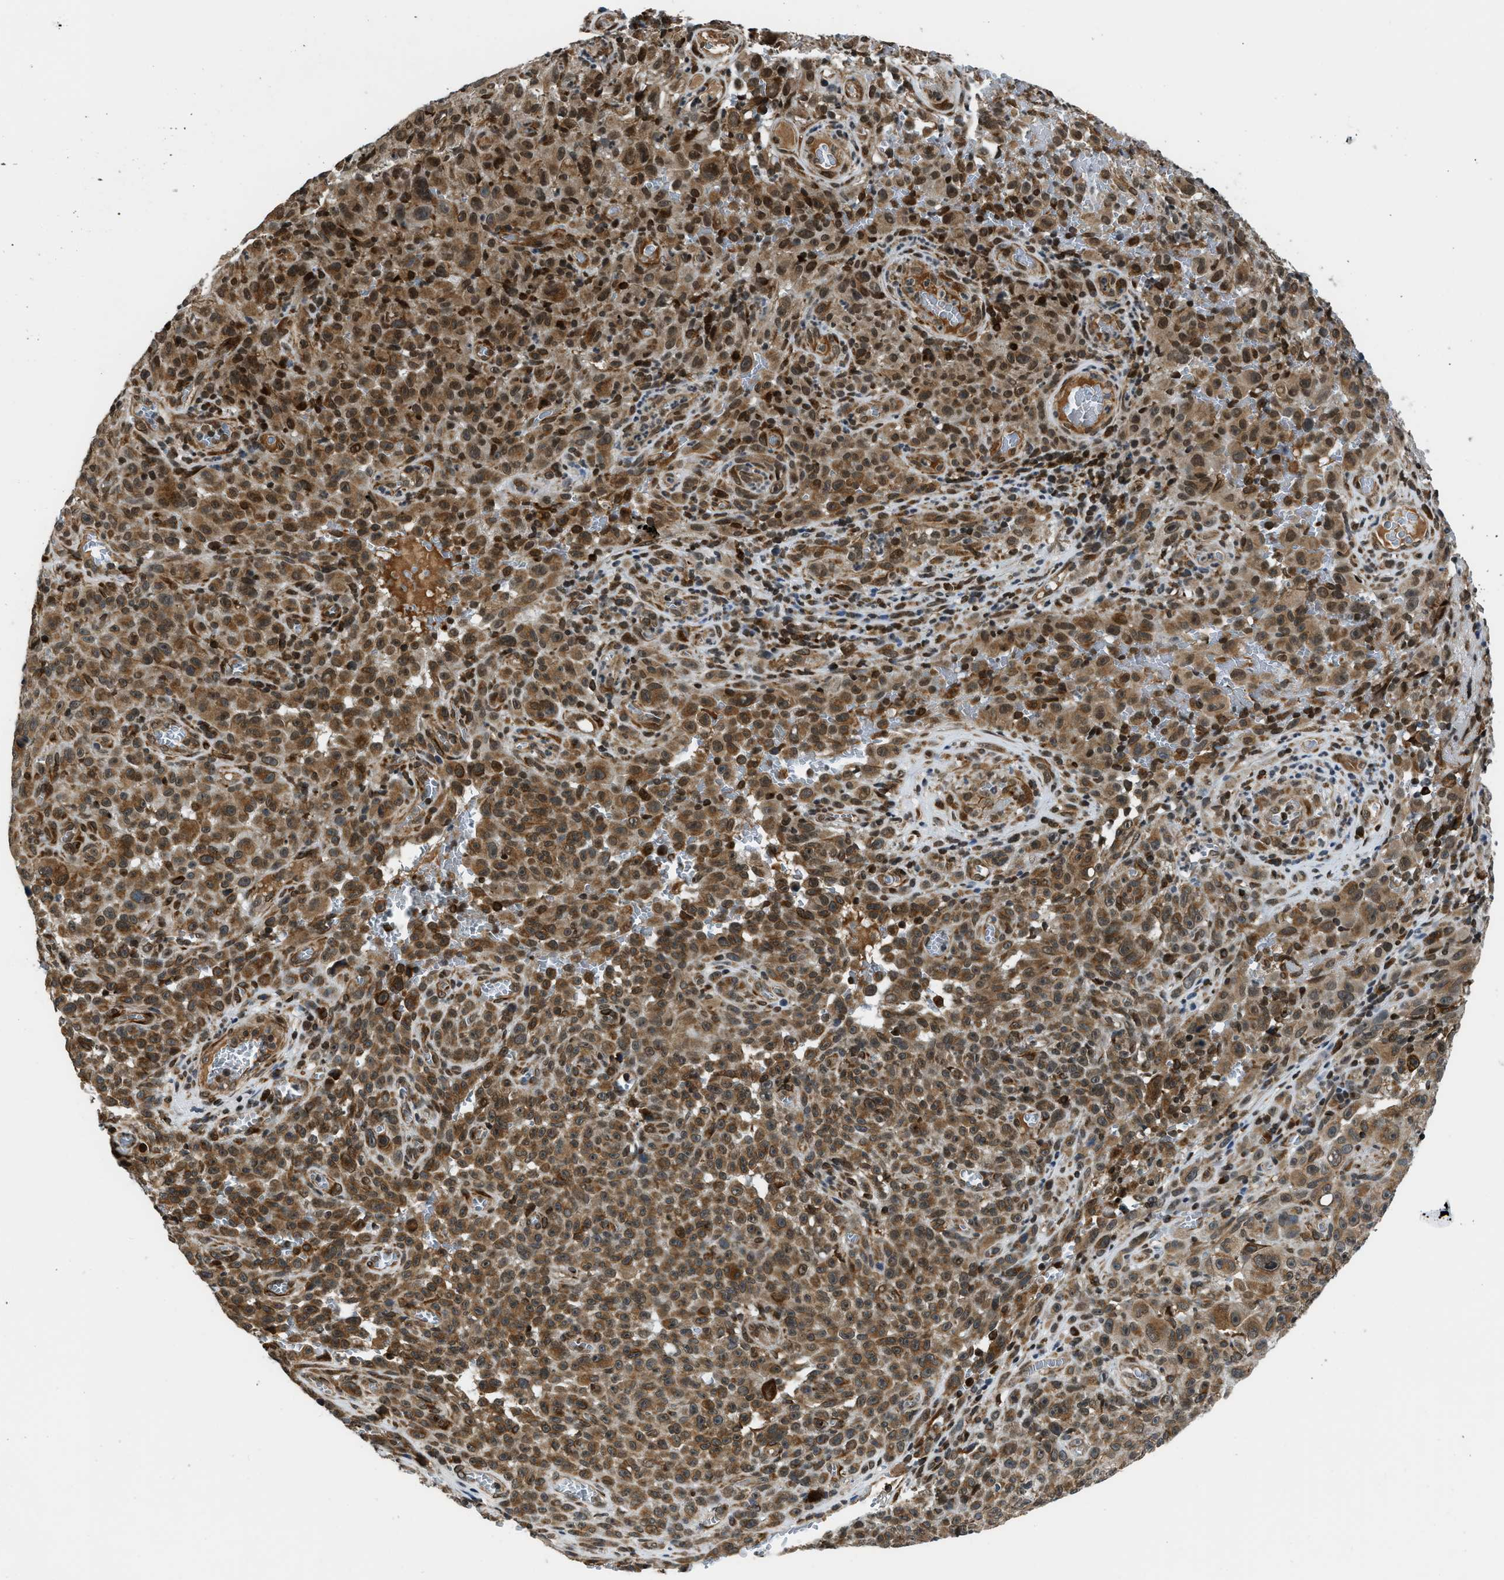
{"staining": {"intensity": "moderate", "quantity": ">75%", "location": "cytoplasmic/membranous"}, "tissue": "melanoma", "cell_type": "Tumor cells", "image_type": "cancer", "snomed": [{"axis": "morphology", "description": "Malignant melanoma, NOS"}, {"axis": "topography", "description": "Skin"}], "caption": "This micrograph shows melanoma stained with immunohistochemistry (IHC) to label a protein in brown. The cytoplasmic/membranous of tumor cells show moderate positivity for the protein. Nuclei are counter-stained blue.", "gene": "RETREG3", "patient": {"sex": "female", "age": 82}}